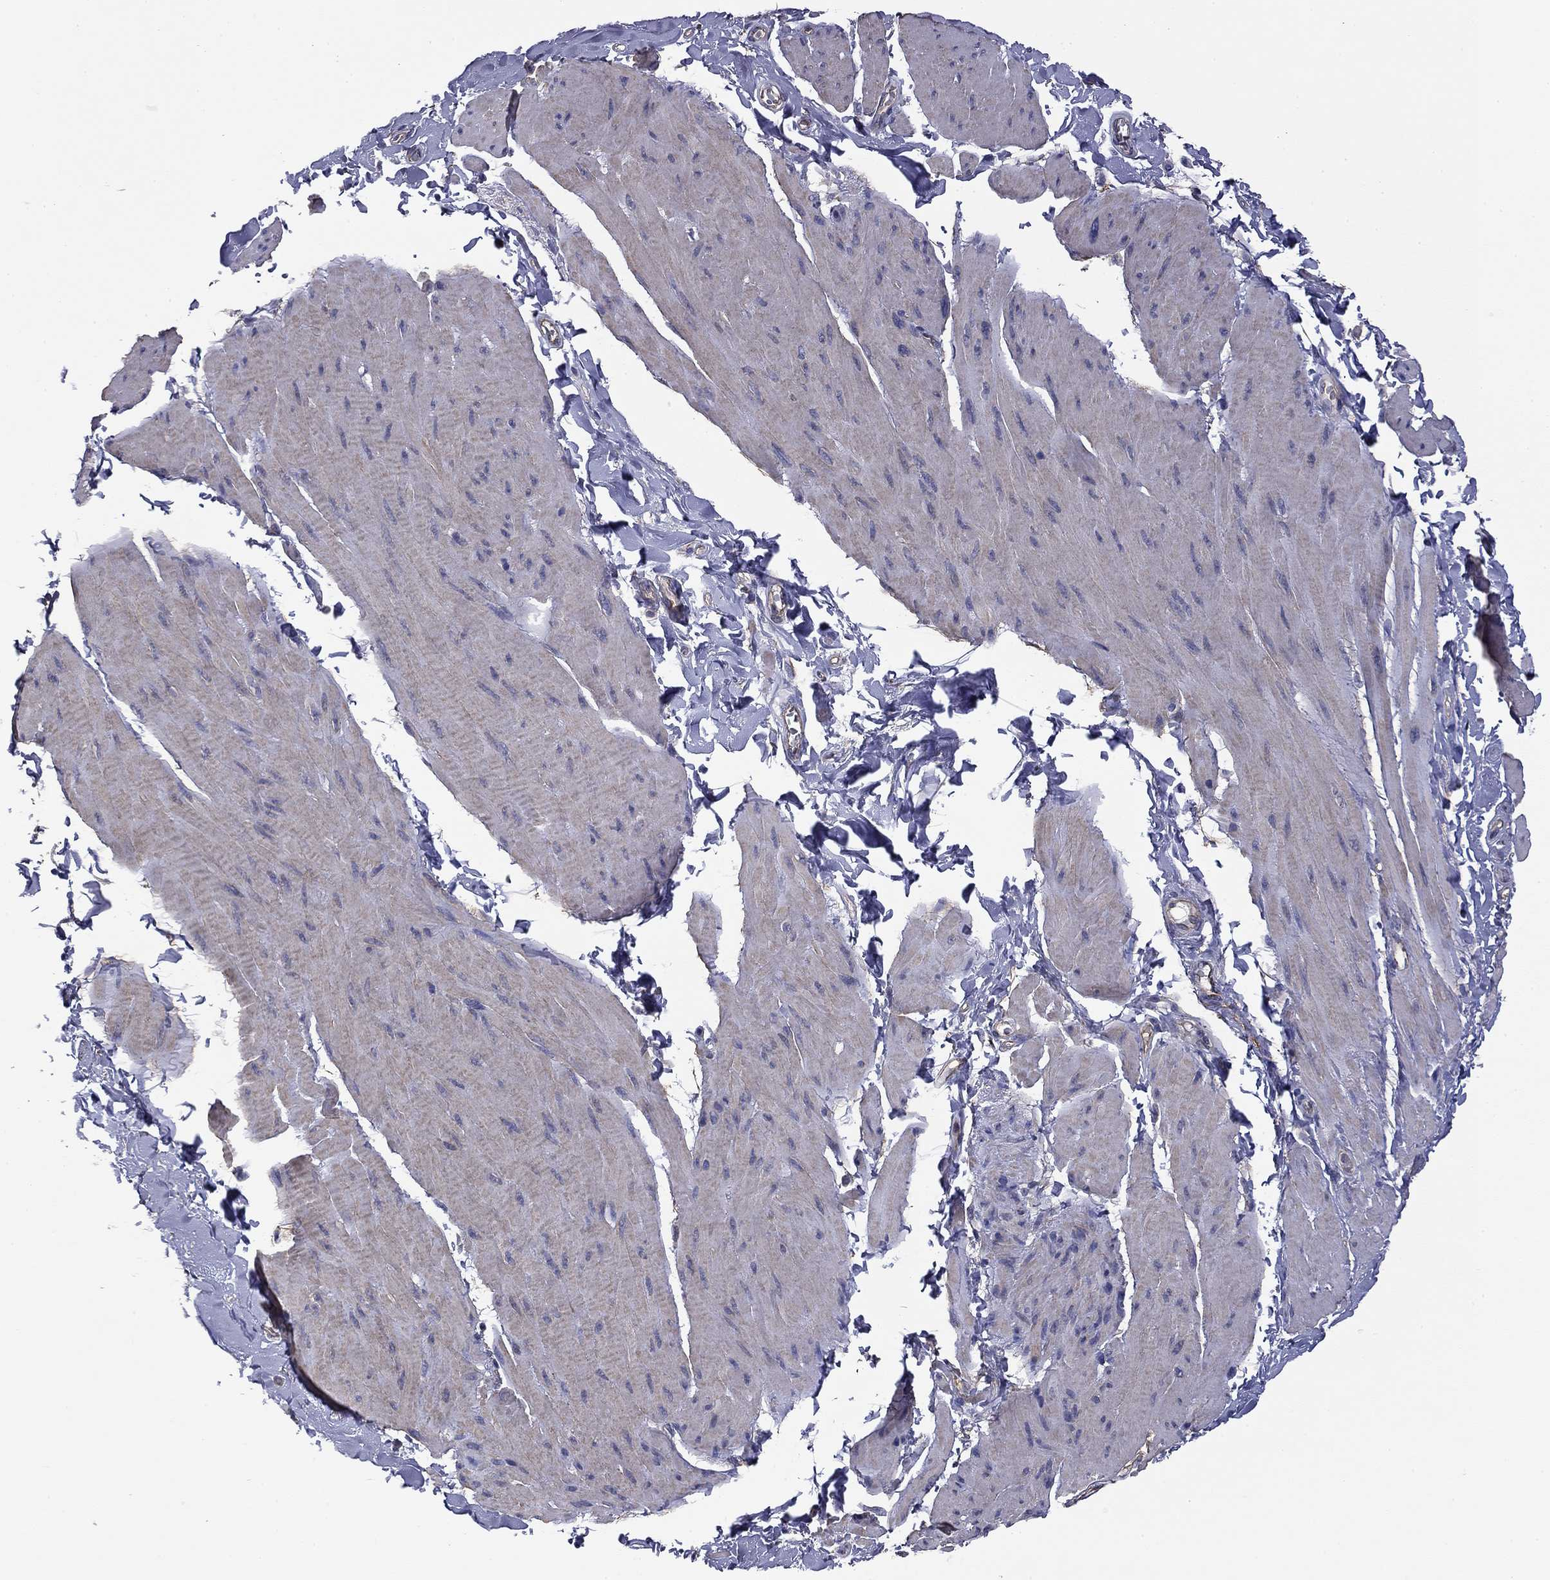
{"staining": {"intensity": "negative", "quantity": "none", "location": "none"}, "tissue": "smooth muscle", "cell_type": "Smooth muscle cells", "image_type": "normal", "snomed": [{"axis": "morphology", "description": "Normal tissue, NOS"}, {"axis": "topography", "description": "Adipose tissue"}, {"axis": "topography", "description": "Smooth muscle"}, {"axis": "topography", "description": "Peripheral nerve tissue"}], "caption": "Smooth muscle cells show no significant positivity in unremarkable smooth muscle.", "gene": "TCHH", "patient": {"sex": "male", "age": 83}}